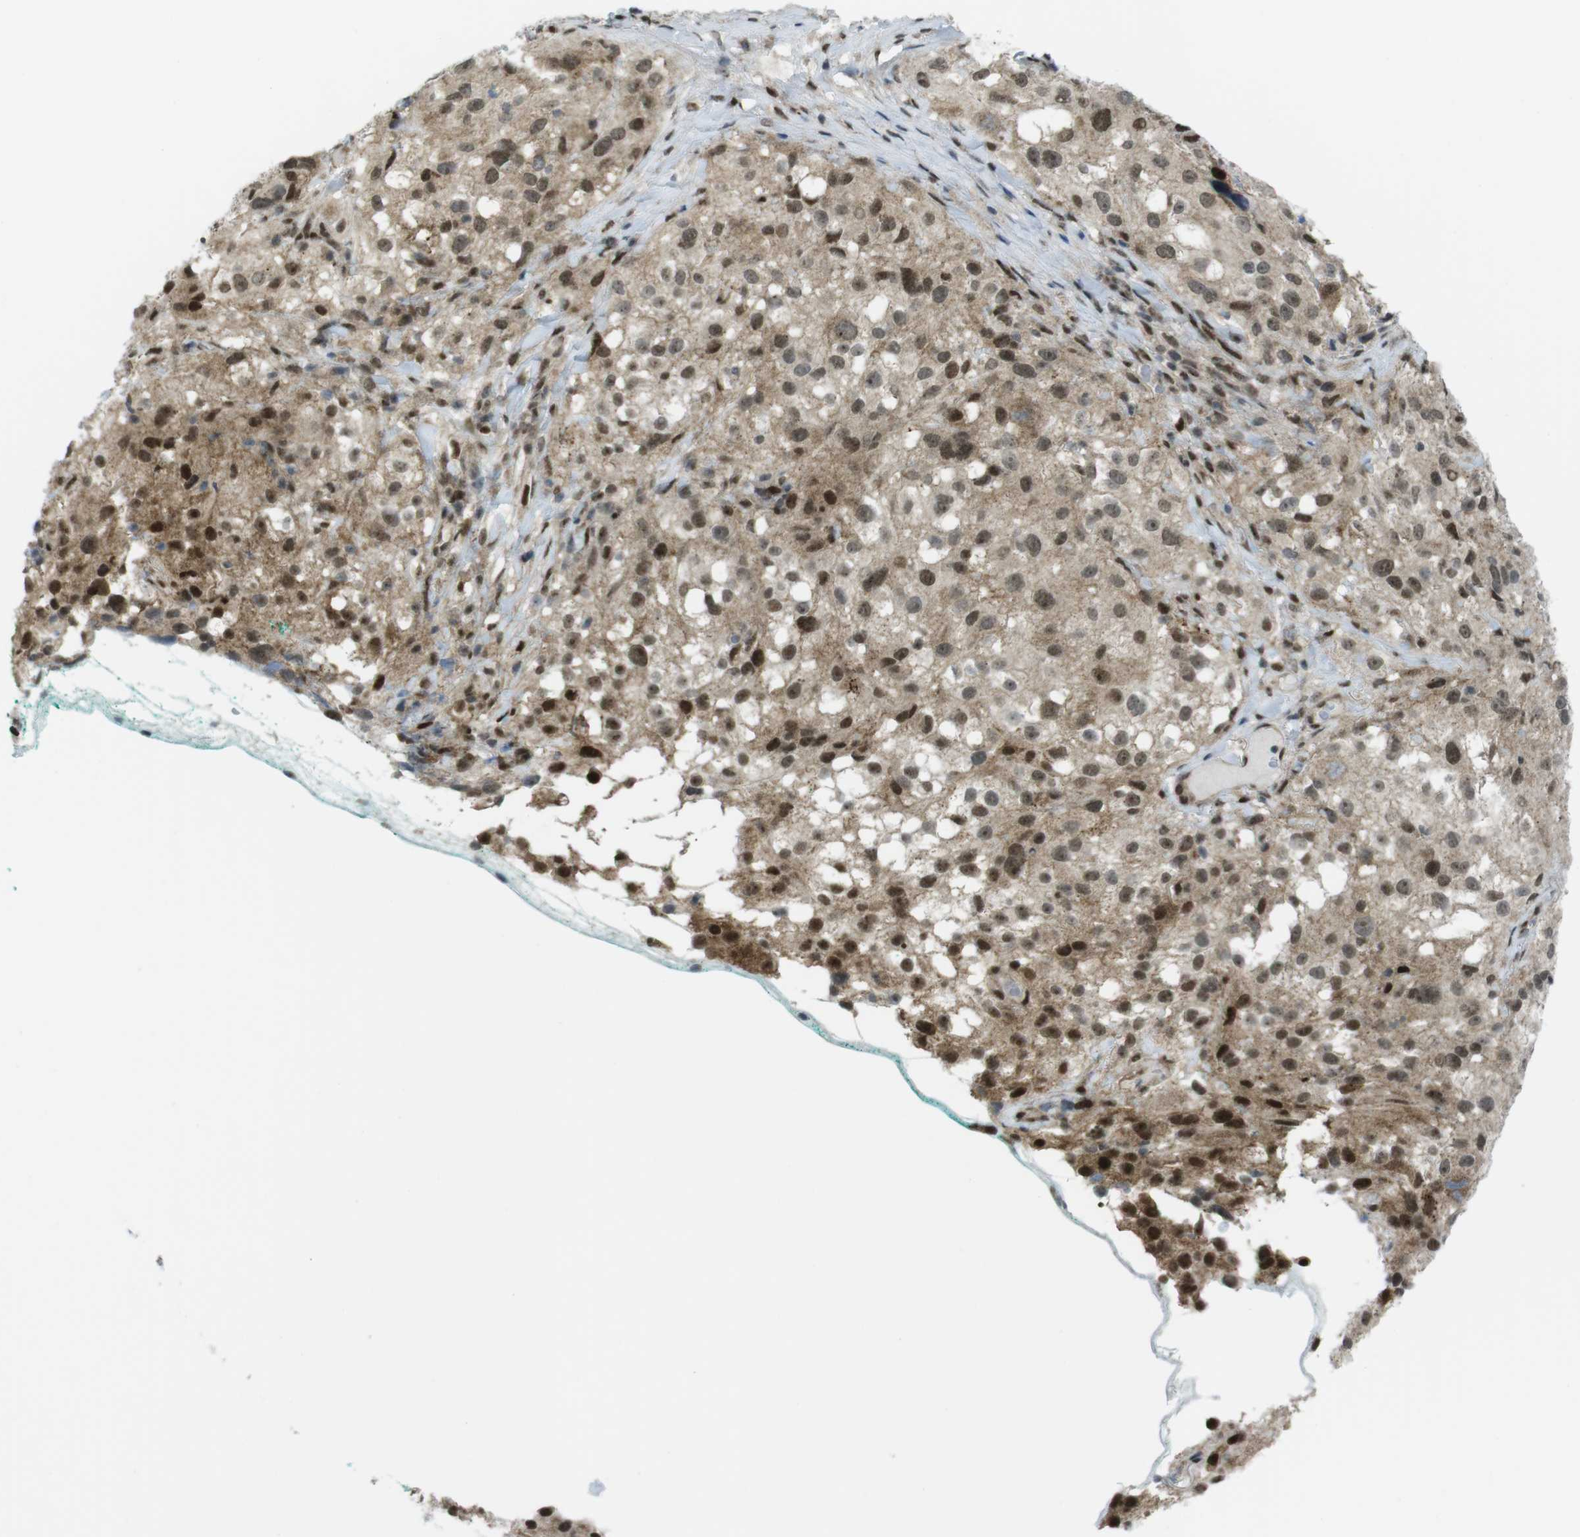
{"staining": {"intensity": "moderate", "quantity": ">75%", "location": "cytoplasmic/membranous,nuclear"}, "tissue": "melanoma", "cell_type": "Tumor cells", "image_type": "cancer", "snomed": [{"axis": "morphology", "description": "Necrosis, NOS"}, {"axis": "morphology", "description": "Malignant melanoma, NOS"}, {"axis": "topography", "description": "Skin"}], "caption": "Malignant melanoma stained with DAB (3,3'-diaminobenzidine) immunohistochemistry (IHC) shows medium levels of moderate cytoplasmic/membranous and nuclear staining in approximately >75% of tumor cells.", "gene": "UBB", "patient": {"sex": "female", "age": 87}}